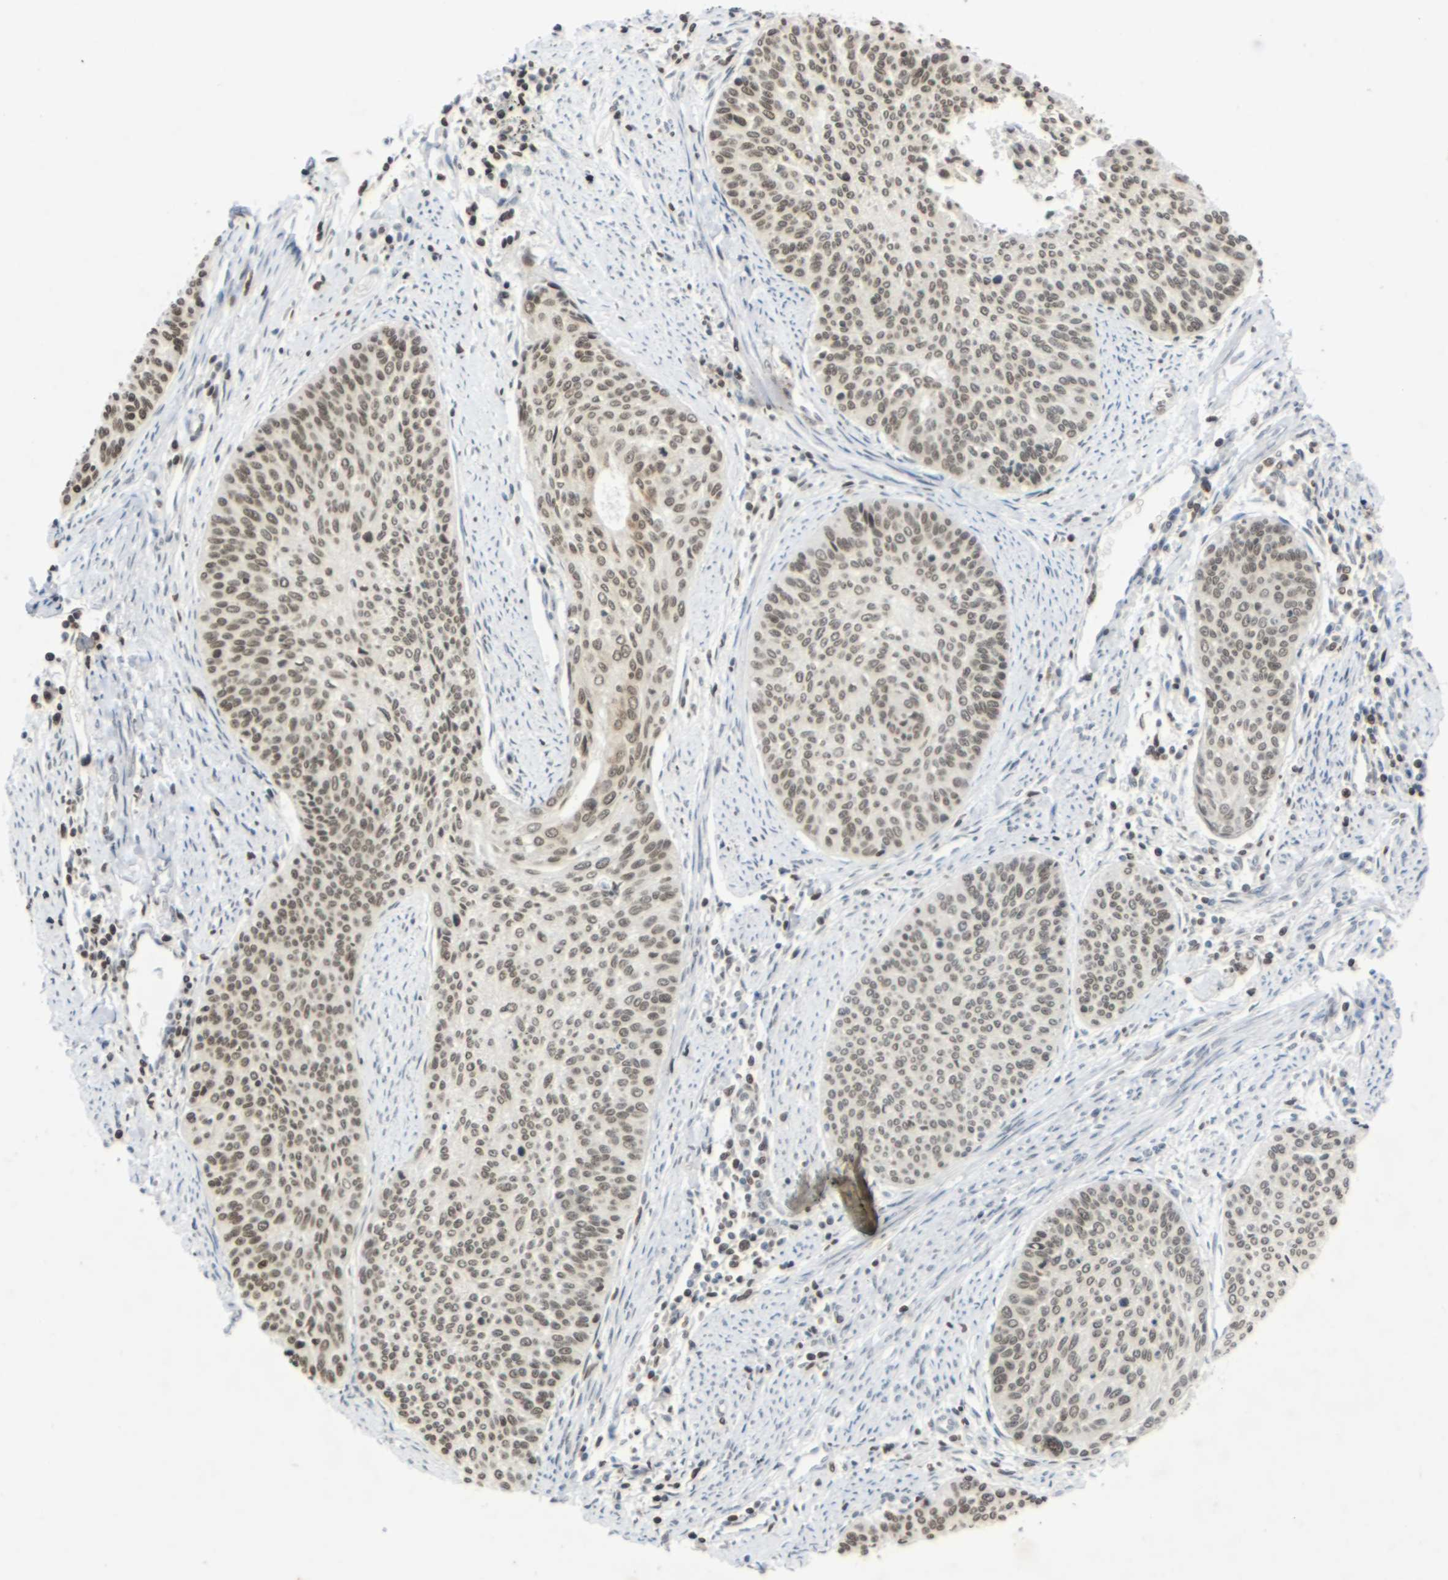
{"staining": {"intensity": "moderate", "quantity": ">75%", "location": "nuclear"}, "tissue": "cervical cancer", "cell_type": "Tumor cells", "image_type": "cancer", "snomed": [{"axis": "morphology", "description": "Squamous cell carcinoma, NOS"}, {"axis": "topography", "description": "Cervix"}], "caption": "The immunohistochemical stain labels moderate nuclear staining in tumor cells of squamous cell carcinoma (cervical) tissue.", "gene": "NELFA", "patient": {"sex": "female", "age": 55}}